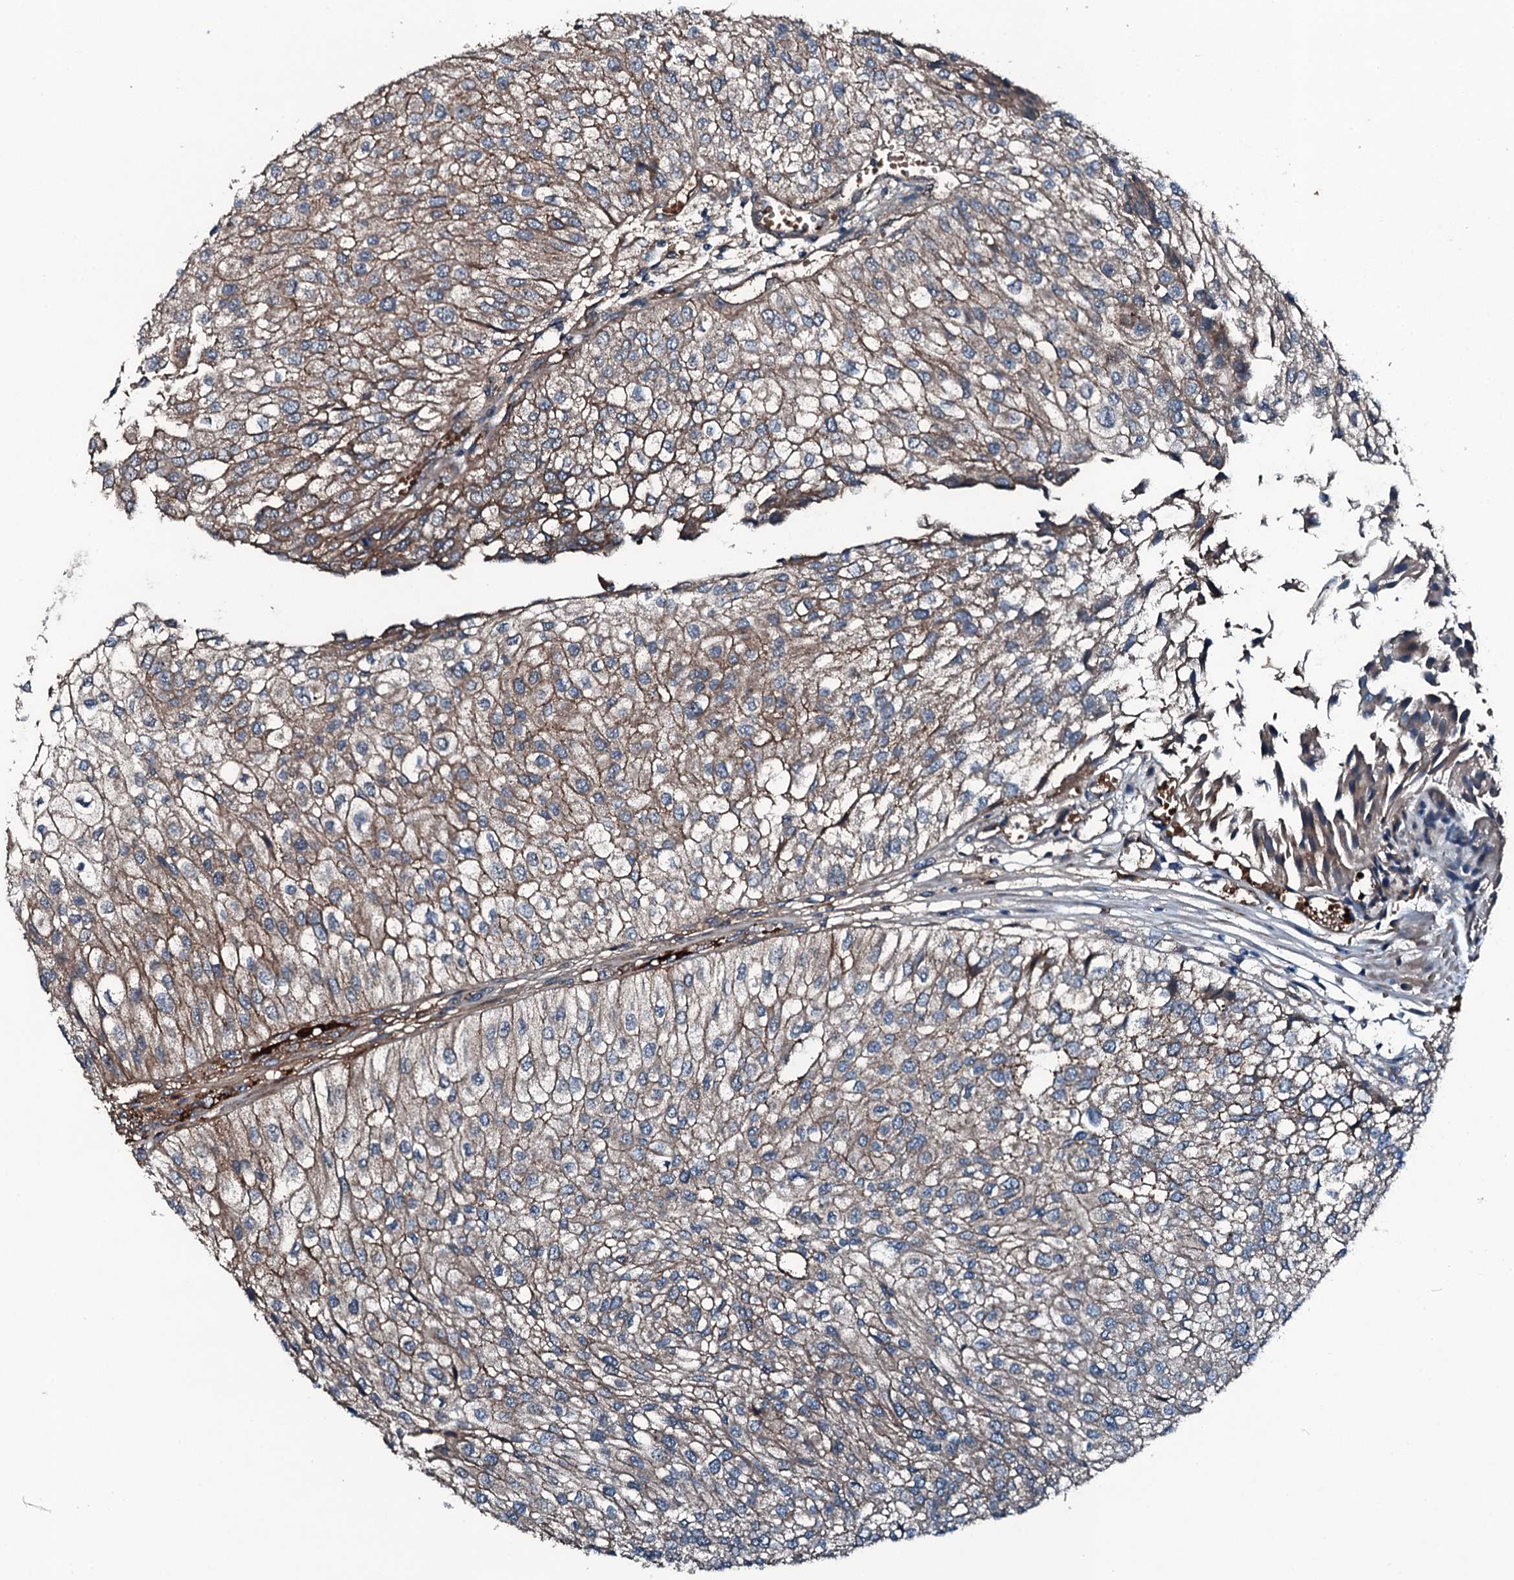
{"staining": {"intensity": "weak", "quantity": ">75%", "location": "cytoplasmic/membranous"}, "tissue": "urothelial cancer", "cell_type": "Tumor cells", "image_type": "cancer", "snomed": [{"axis": "morphology", "description": "Urothelial carcinoma, Low grade"}, {"axis": "topography", "description": "Urinary bladder"}], "caption": "Brown immunohistochemical staining in human urothelial carcinoma (low-grade) shows weak cytoplasmic/membranous positivity in approximately >75% of tumor cells.", "gene": "TRIM7", "patient": {"sex": "female", "age": 89}}